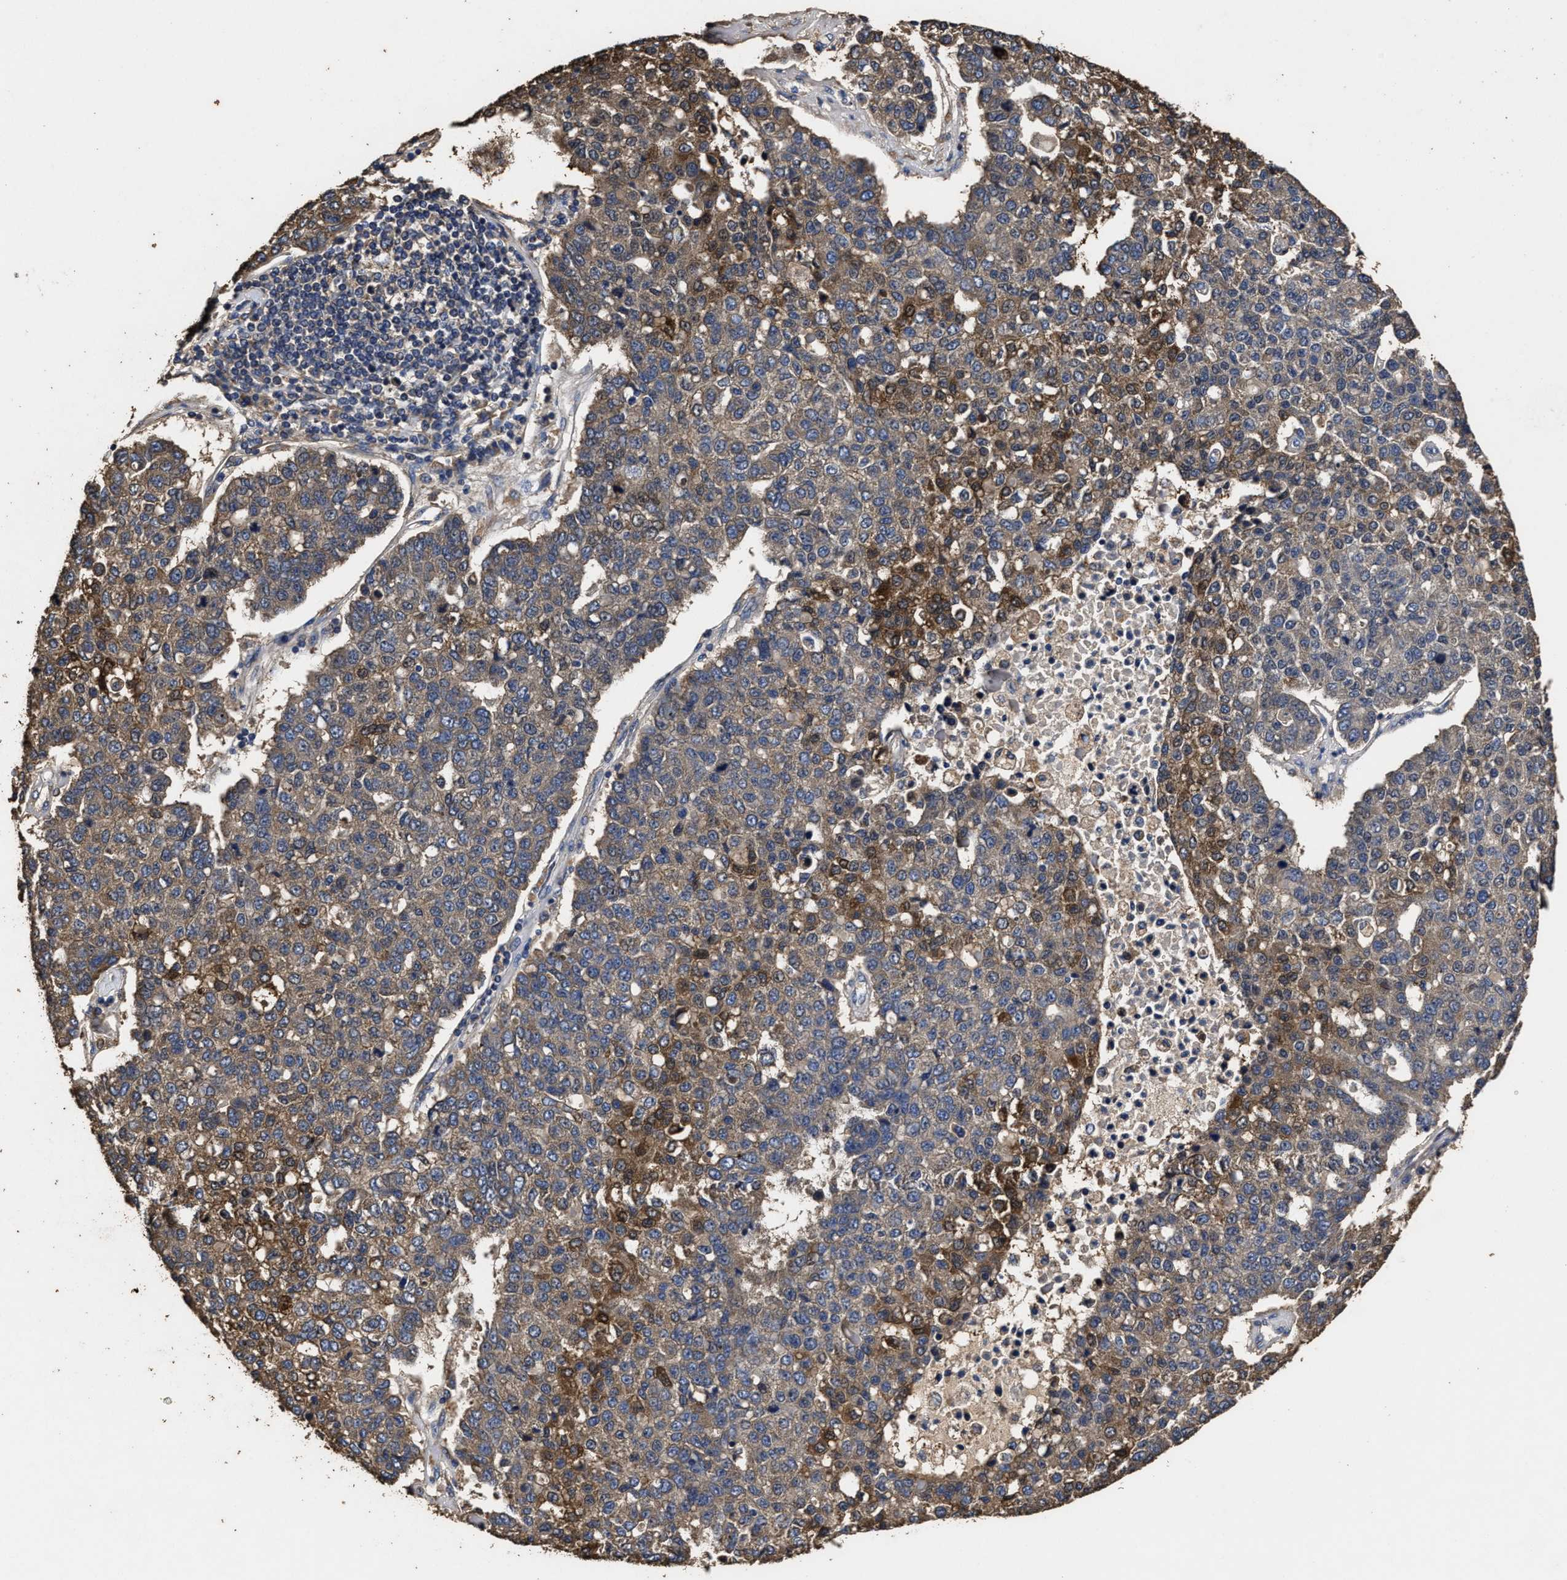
{"staining": {"intensity": "moderate", "quantity": "25%-75%", "location": "cytoplasmic/membranous"}, "tissue": "pancreatic cancer", "cell_type": "Tumor cells", "image_type": "cancer", "snomed": [{"axis": "morphology", "description": "Adenocarcinoma, NOS"}, {"axis": "topography", "description": "Pancreas"}], "caption": "Brown immunohistochemical staining in pancreatic cancer demonstrates moderate cytoplasmic/membranous positivity in approximately 25%-75% of tumor cells.", "gene": "PPM1K", "patient": {"sex": "female", "age": 61}}